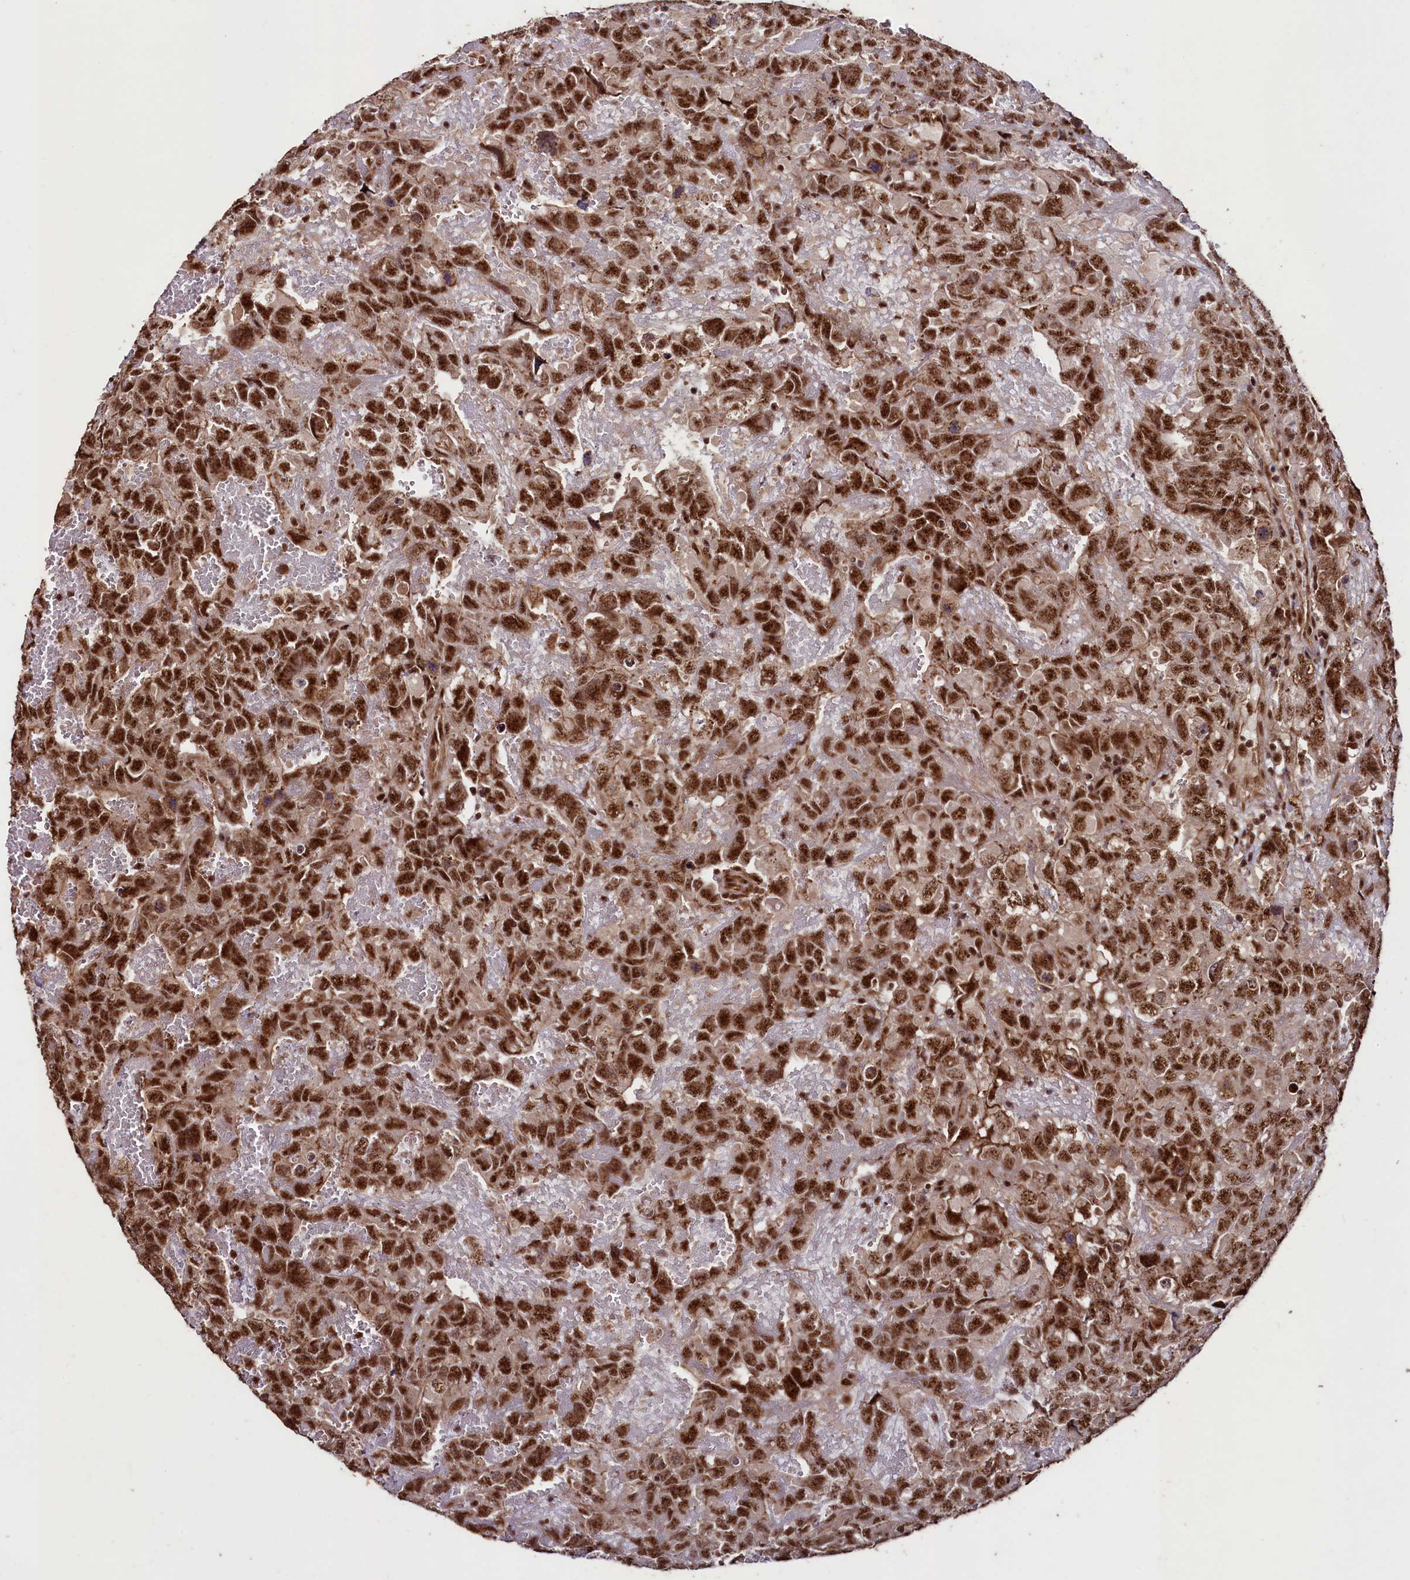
{"staining": {"intensity": "strong", "quantity": ">75%", "location": "nuclear"}, "tissue": "testis cancer", "cell_type": "Tumor cells", "image_type": "cancer", "snomed": [{"axis": "morphology", "description": "Carcinoma, Embryonal, NOS"}, {"axis": "topography", "description": "Testis"}], "caption": "Embryonal carcinoma (testis) tissue shows strong nuclear expression in approximately >75% of tumor cells (IHC, brightfield microscopy, high magnification).", "gene": "SFSWAP", "patient": {"sex": "male", "age": 45}}